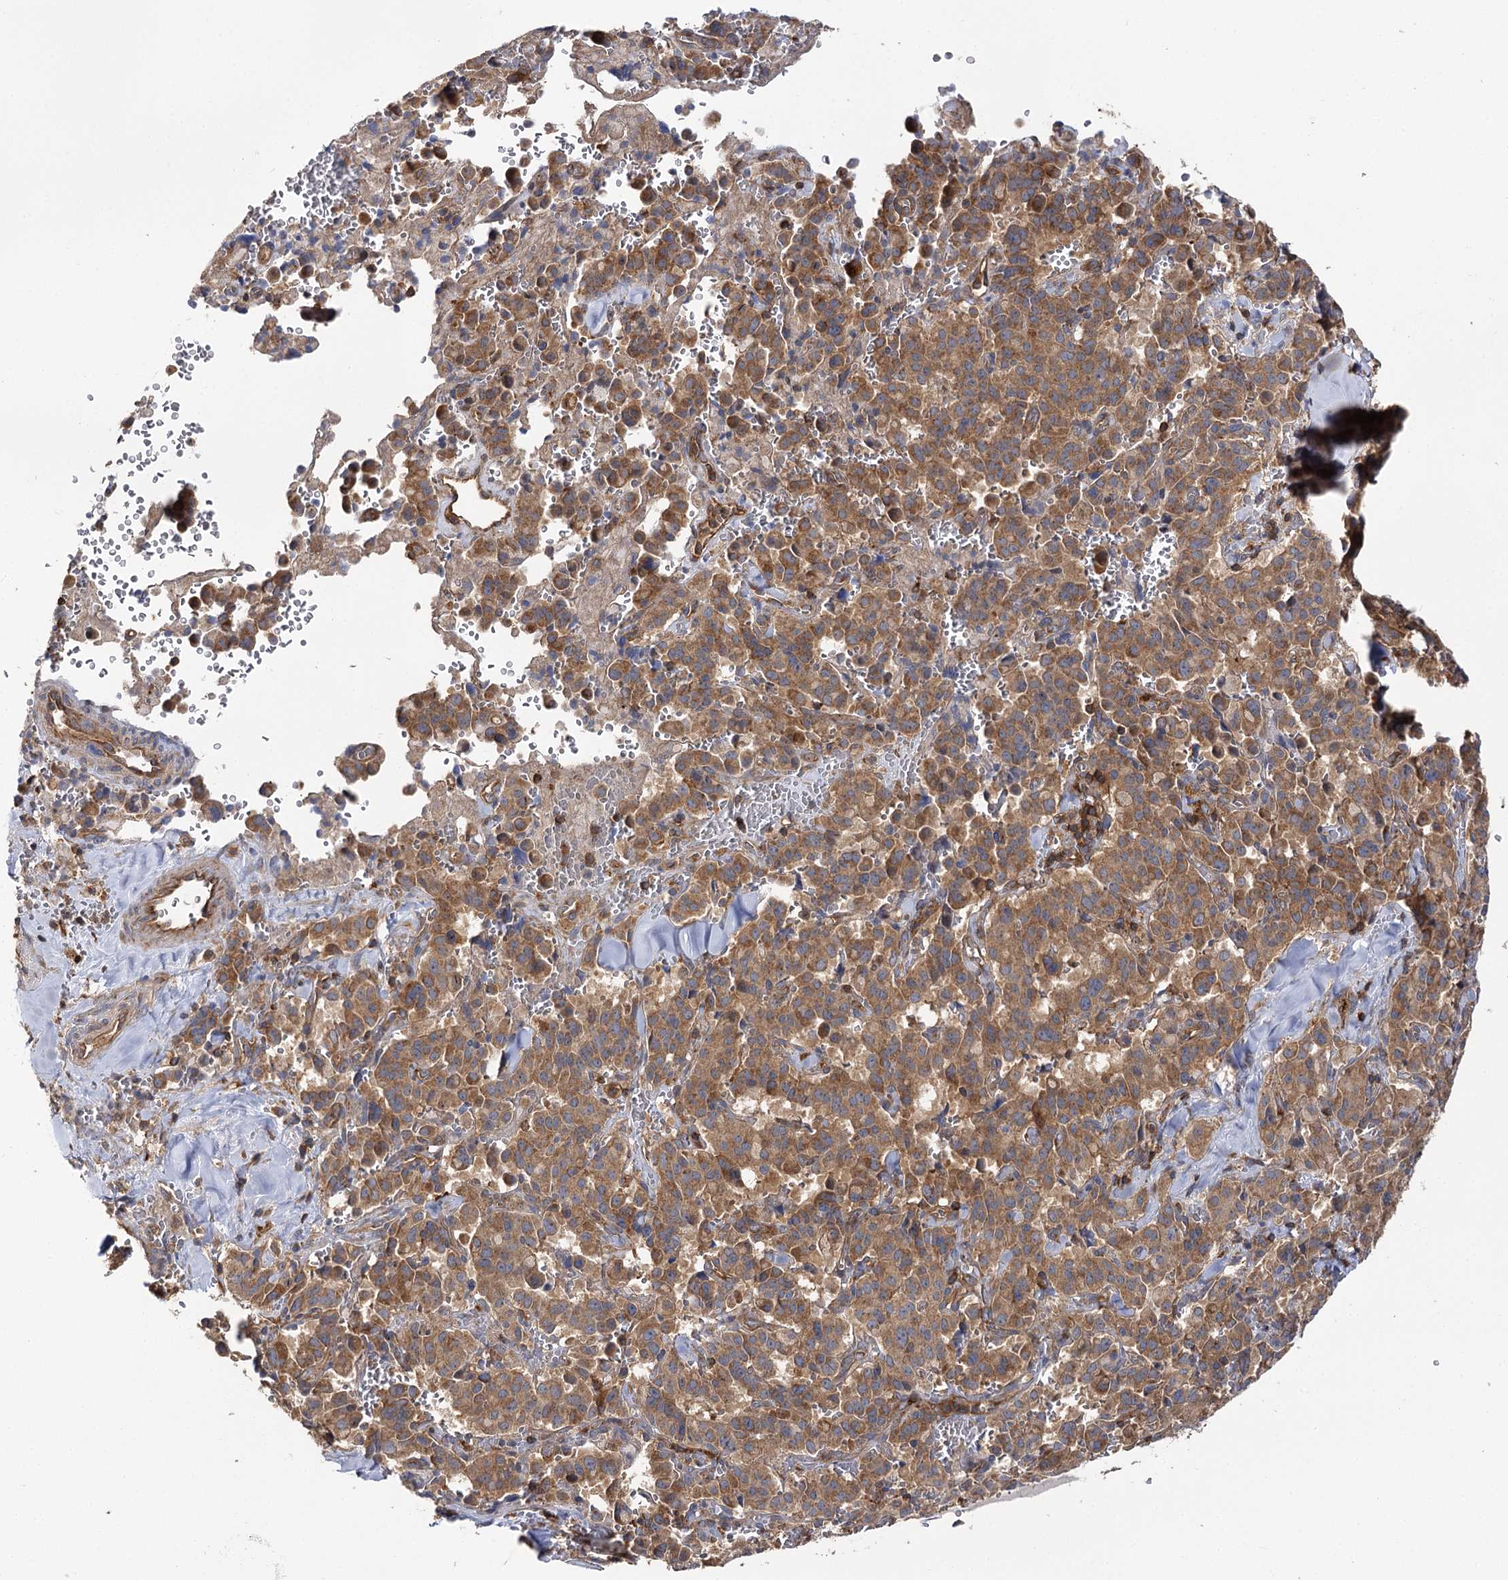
{"staining": {"intensity": "moderate", "quantity": ">75%", "location": "cytoplasmic/membranous"}, "tissue": "pancreatic cancer", "cell_type": "Tumor cells", "image_type": "cancer", "snomed": [{"axis": "morphology", "description": "Adenocarcinoma, NOS"}, {"axis": "topography", "description": "Pancreas"}], "caption": "IHC histopathology image of neoplastic tissue: human pancreatic cancer (adenocarcinoma) stained using immunohistochemistry shows medium levels of moderate protein expression localized specifically in the cytoplasmic/membranous of tumor cells, appearing as a cytoplasmic/membranous brown color.", "gene": "SEC24B", "patient": {"sex": "male", "age": 65}}